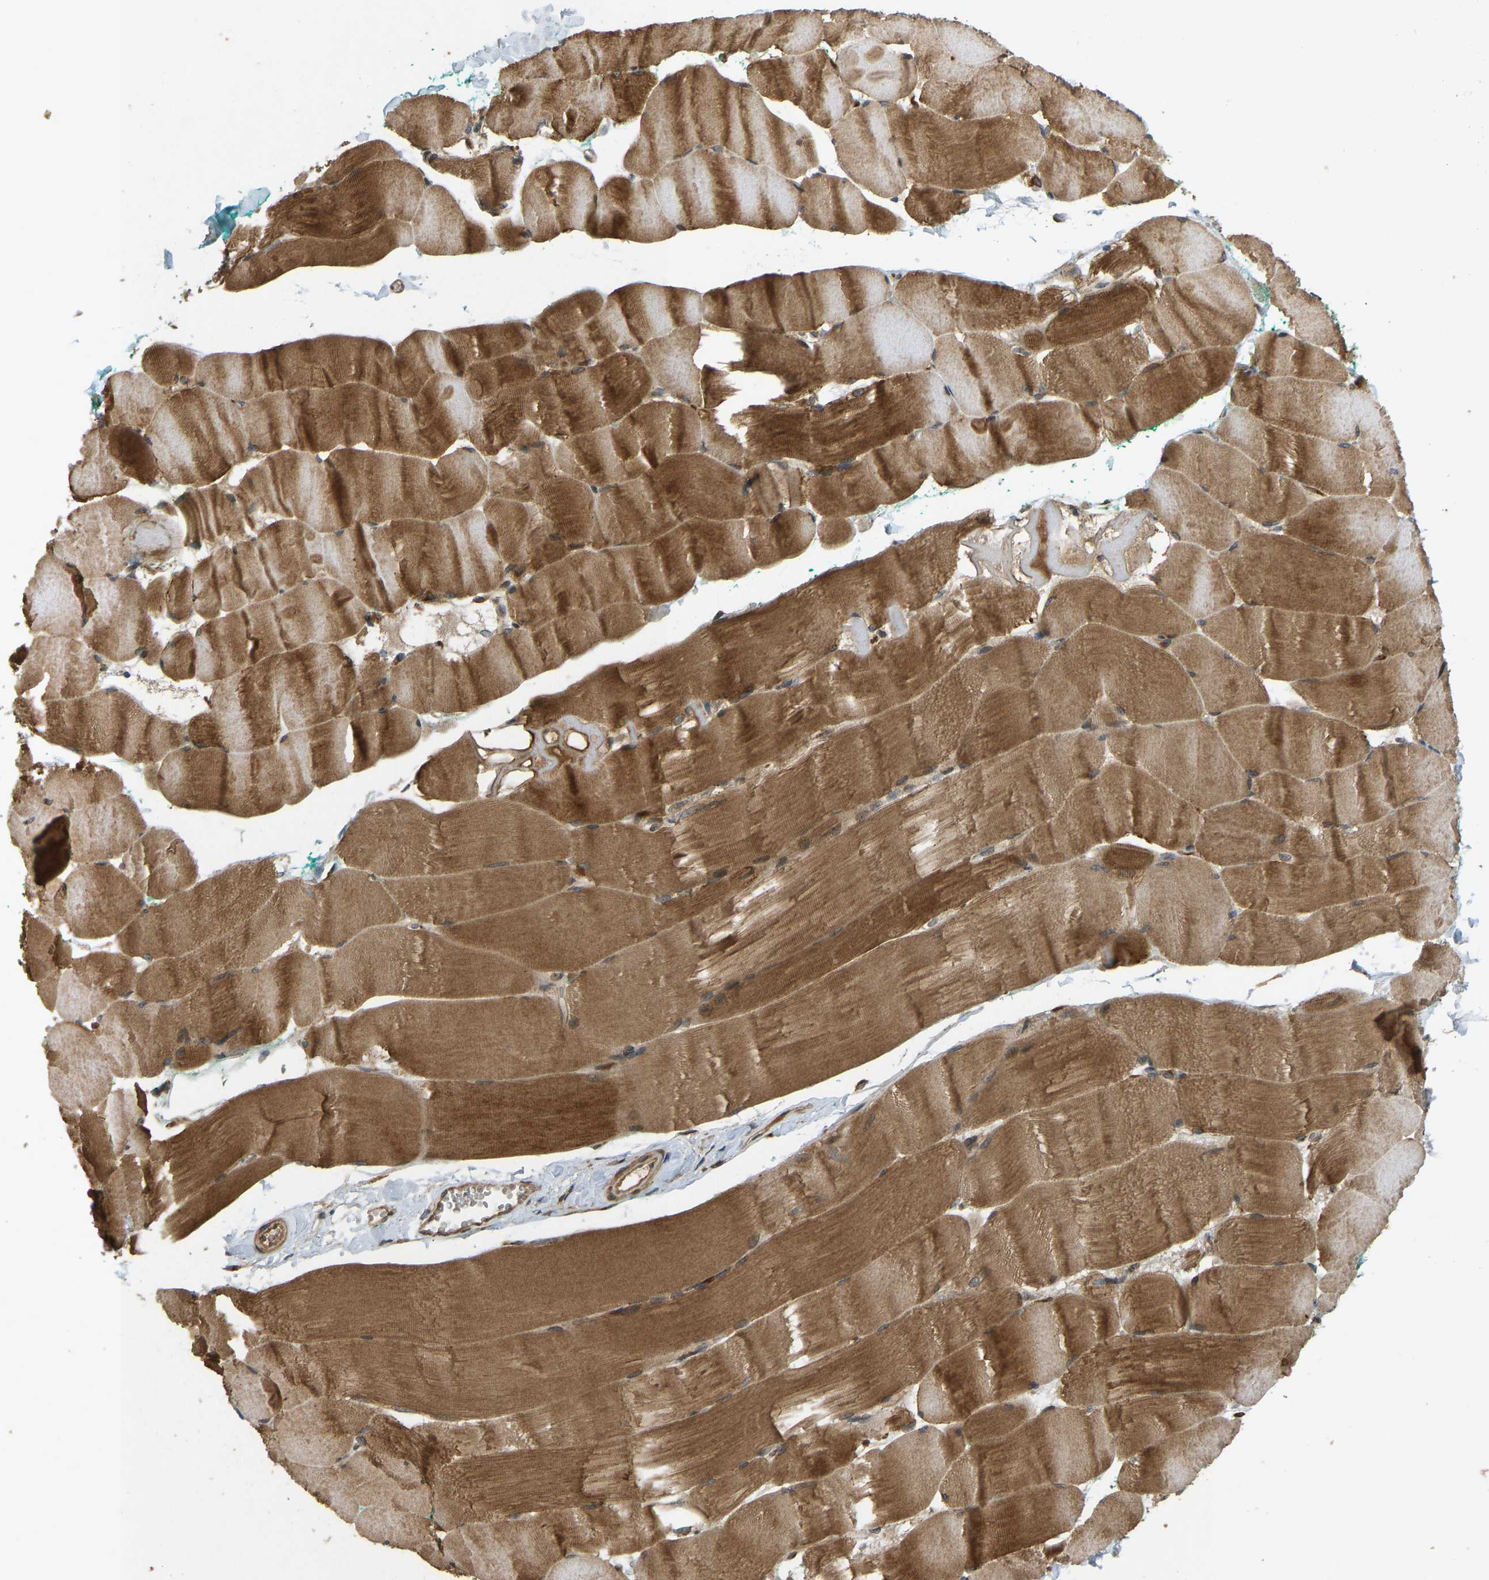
{"staining": {"intensity": "moderate", "quantity": ">75%", "location": "cytoplasmic/membranous"}, "tissue": "skeletal muscle", "cell_type": "Myocytes", "image_type": "normal", "snomed": [{"axis": "morphology", "description": "Normal tissue, NOS"}, {"axis": "morphology", "description": "Squamous cell carcinoma, NOS"}, {"axis": "topography", "description": "Skeletal muscle"}], "caption": "This is an image of IHC staining of normal skeletal muscle, which shows moderate expression in the cytoplasmic/membranous of myocytes.", "gene": "RPN2", "patient": {"sex": "male", "age": 51}}